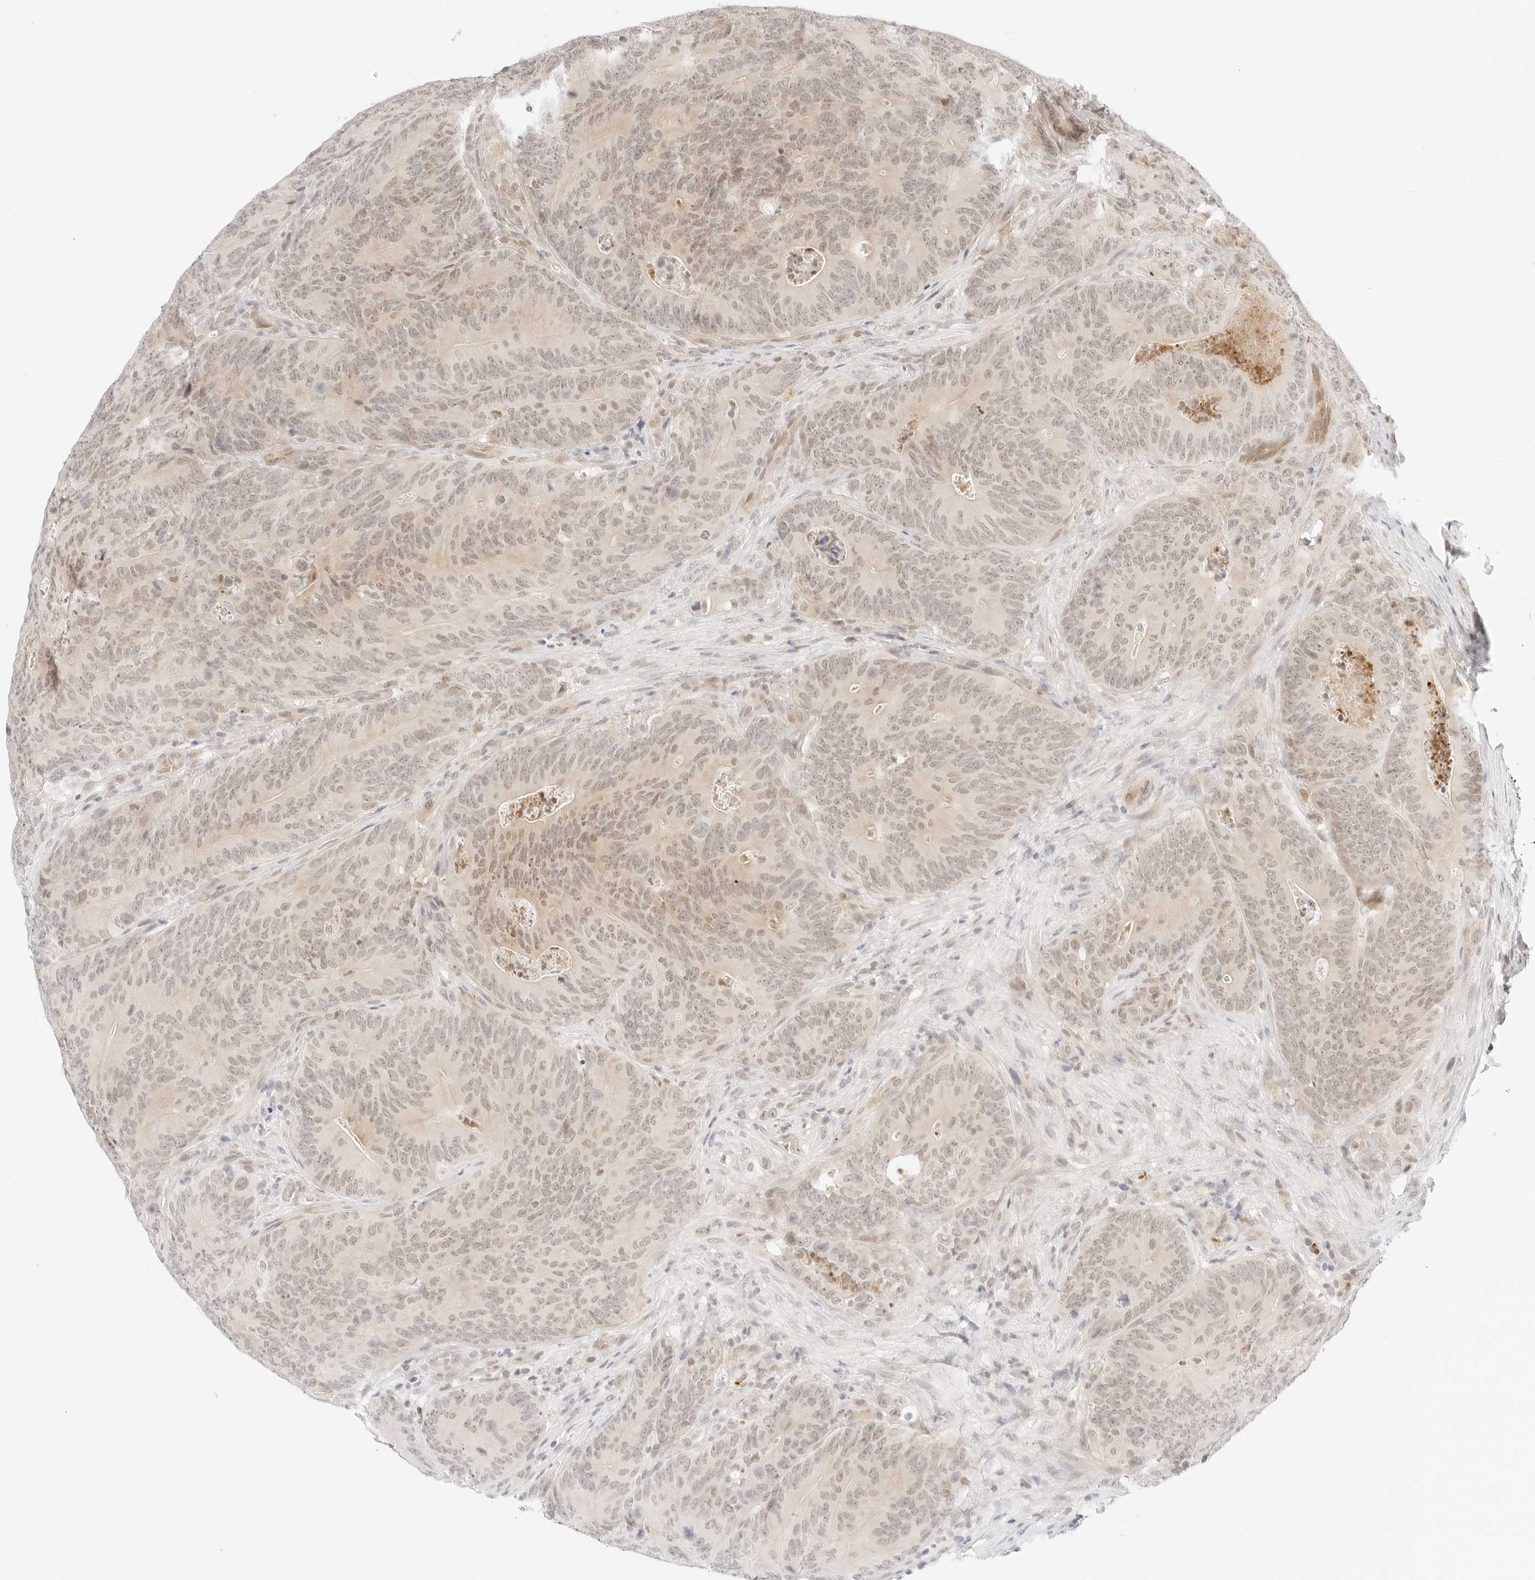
{"staining": {"intensity": "weak", "quantity": "25%-75%", "location": "nuclear"}, "tissue": "colorectal cancer", "cell_type": "Tumor cells", "image_type": "cancer", "snomed": [{"axis": "morphology", "description": "Normal tissue, NOS"}, {"axis": "topography", "description": "Colon"}], "caption": "Tumor cells demonstrate low levels of weak nuclear positivity in approximately 25%-75% of cells in colorectal cancer. (DAB IHC with brightfield microscopy, high magnification).", "gene": "POLR3C", "patient": {"sex": "female", "age": 82}}